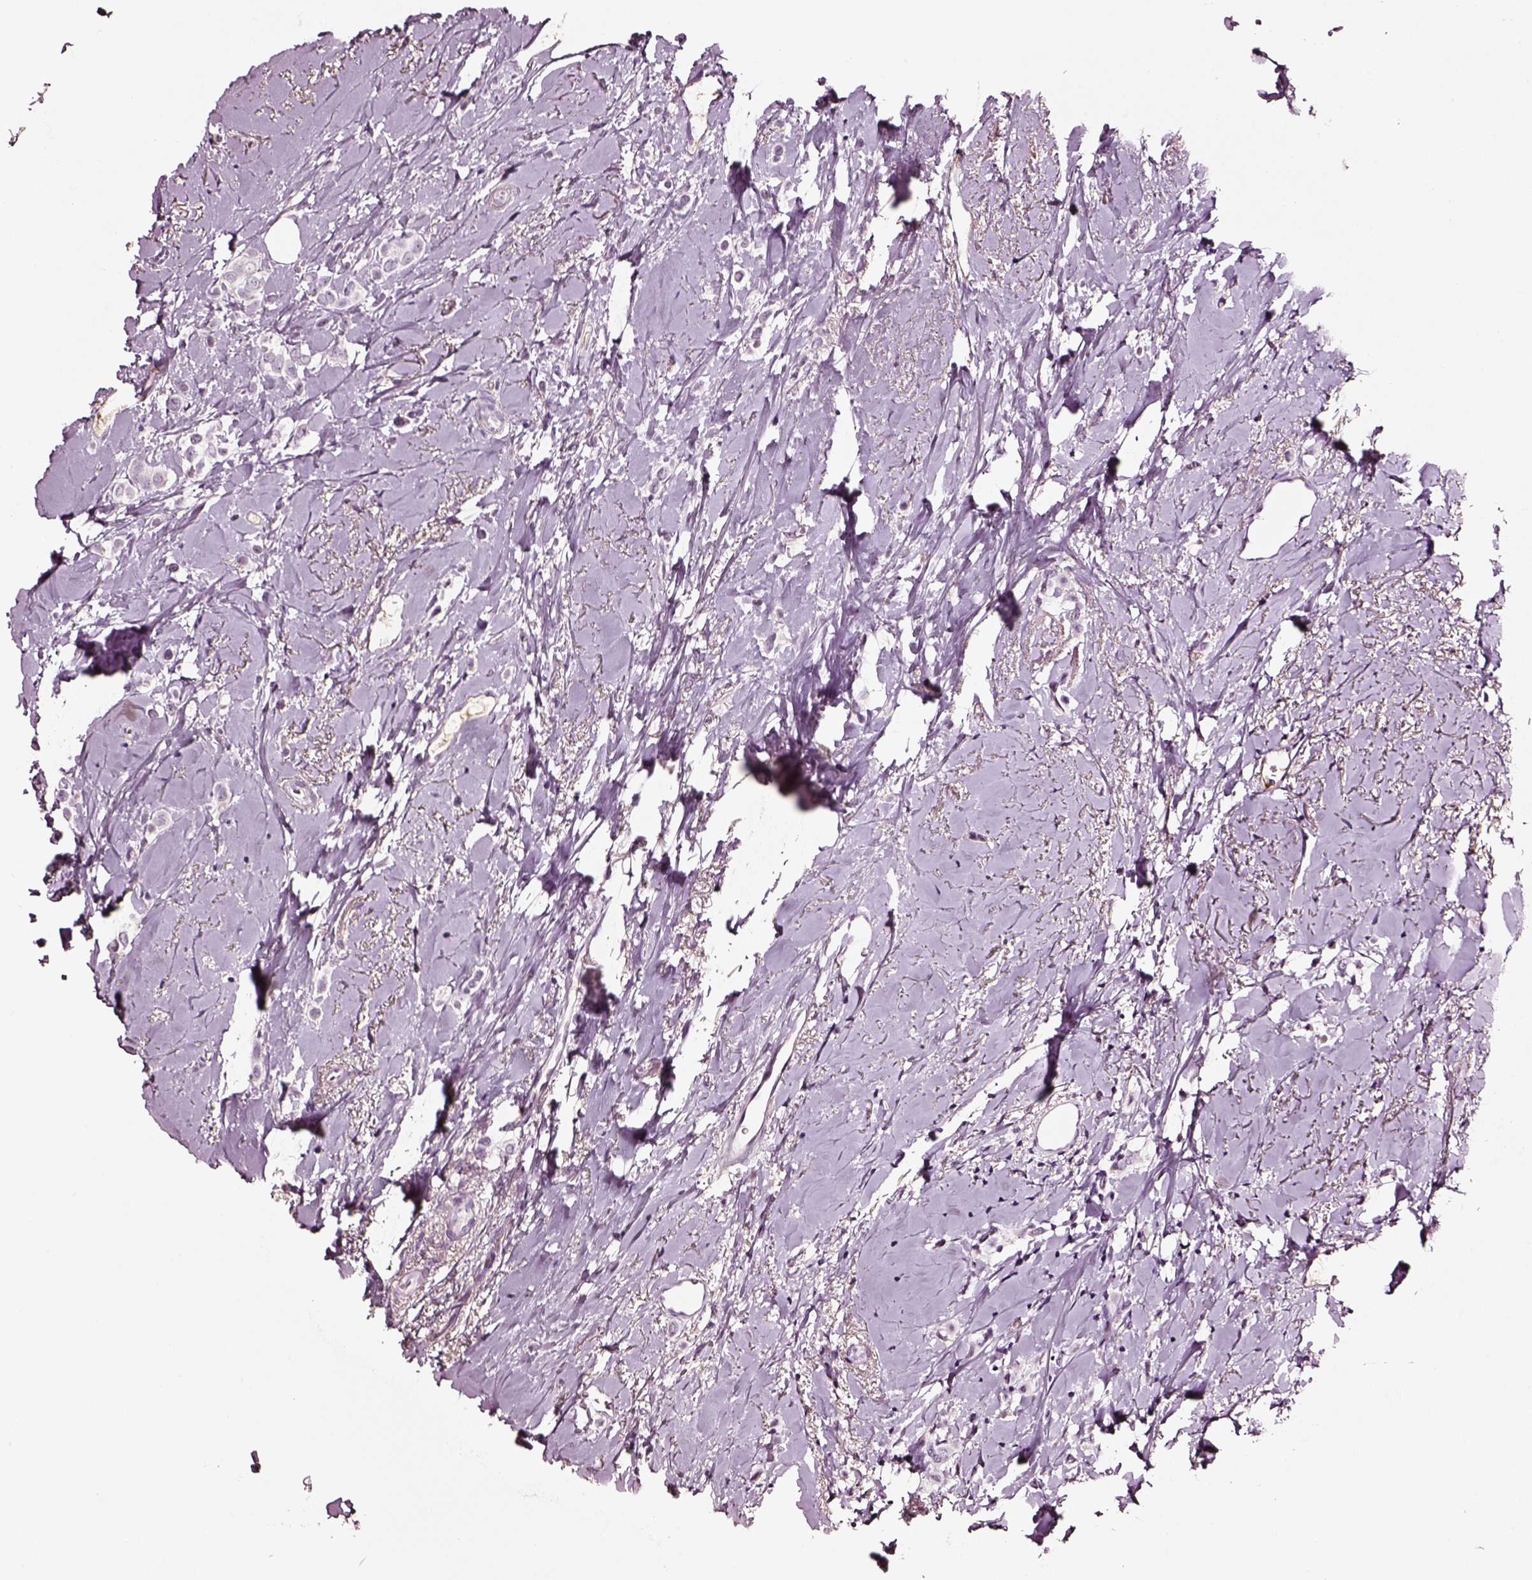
{"staining": {"intensity": "negative", "quantity": "none", "location": "none"}, "tissue": "breast cancer", "cell_type": "Tumor cells", "image_type": "cancer", "snomed": [{"axis": "morphology", "description": "Lobular carcinoma"}, {"axis": "topography", "description": "Breast"}], "caption": "Immunohistochemistry (IHC) histopathology image of breast lobular carcinoma stained for a protein (brown), which displays no expression in tumor cells. (IHC, brightfield microscopy, high magnification).", "gene": "SMIM17", "patient": {"sex": "female", "age": 66}}